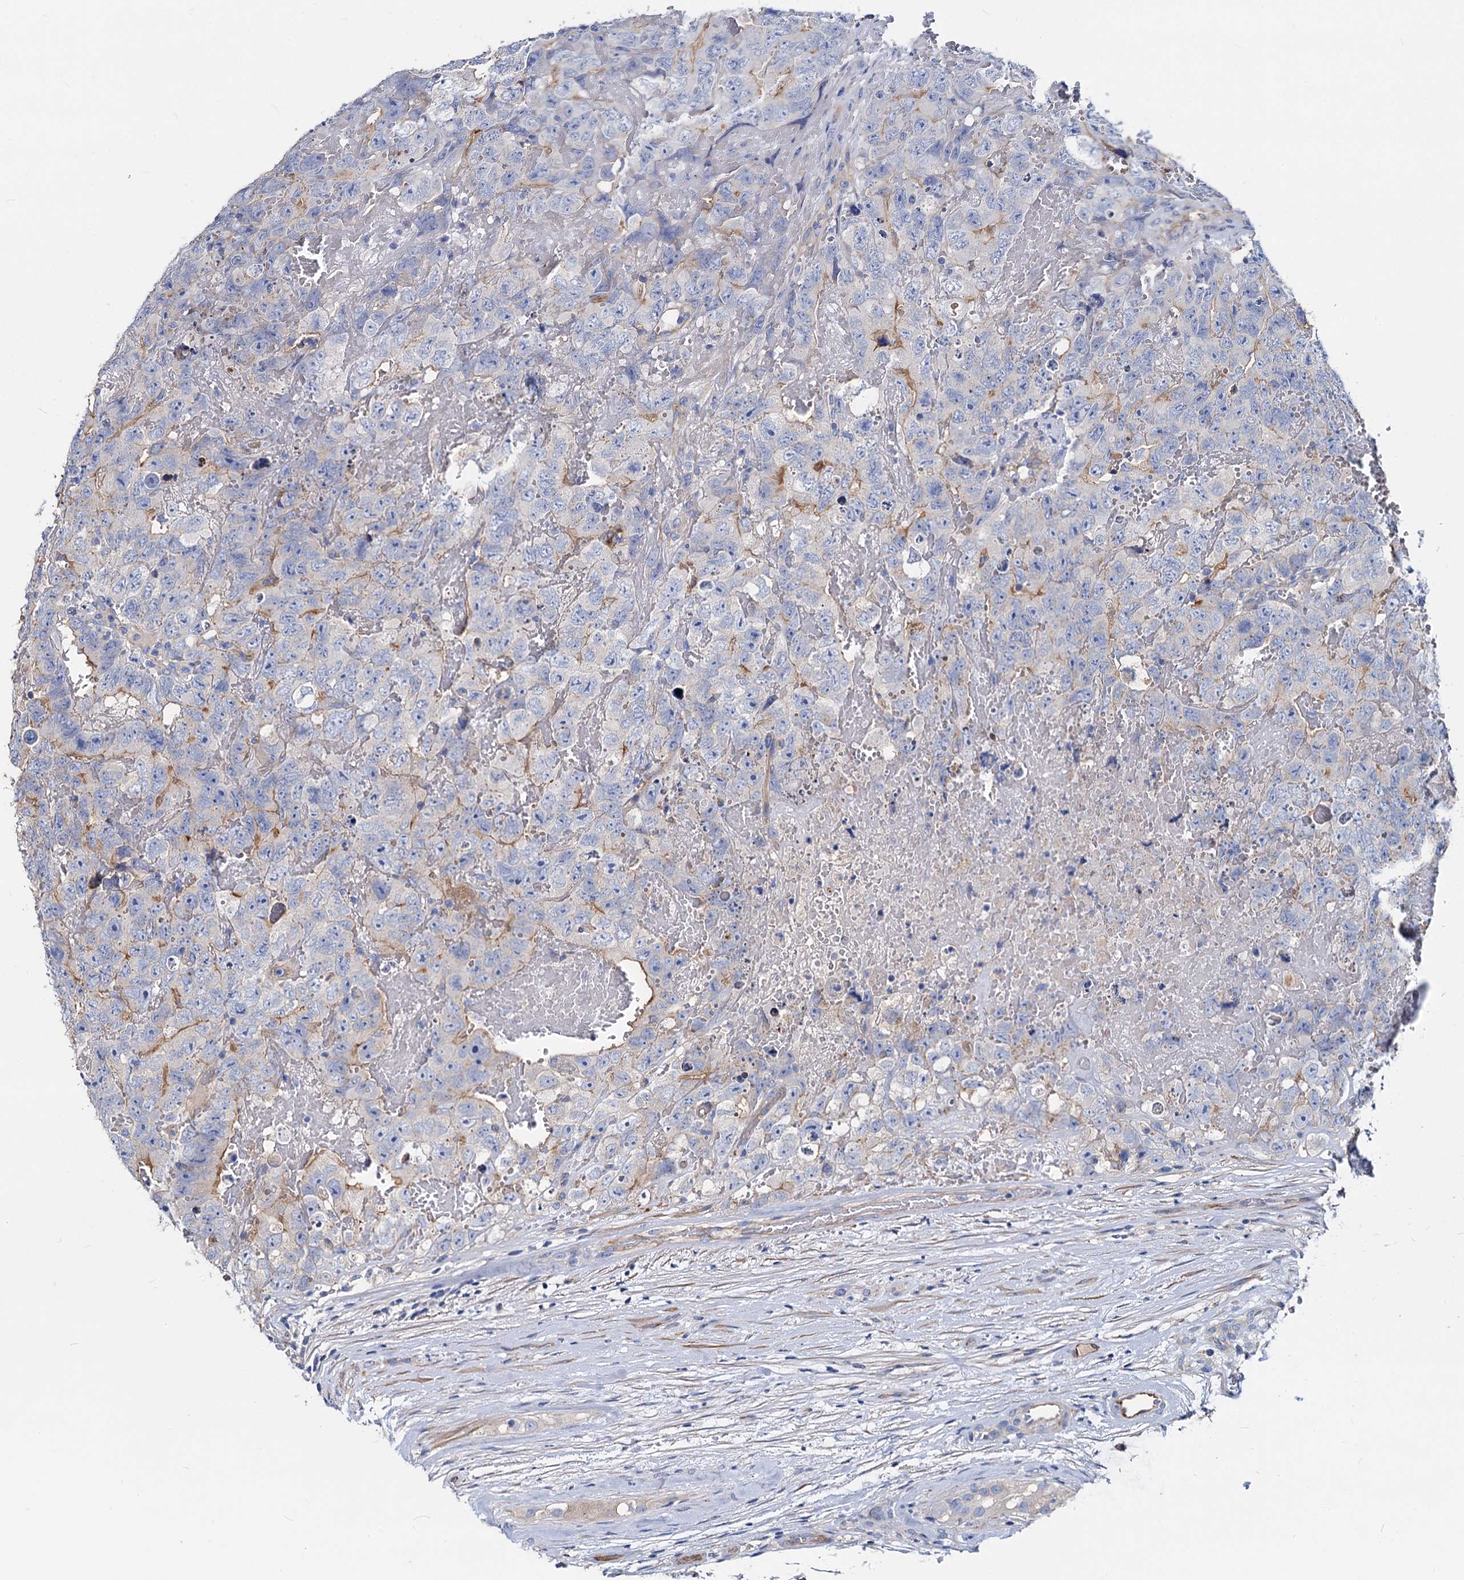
{"staining": {"intensity": "weak", "quantity": "<25%", "location": "cytoplasmic/membranous"}, "tissue": "testis cancer", "cell_type": "Tumor cells", "image_type": "cancer", "snomed": [{"axis": "morphology", "description": "Carcinoma, Embryonal, NOS"}, {"axis": "topography", "description": "Testis"}], "caption": "Tumor cells show no significant protein staining in testis cancer (embryonal carcinoma). (IHC, brightfield microscopy, high magnification).", "gene": "DYDC2", "patient": {"sex": "male", "age": 45}}